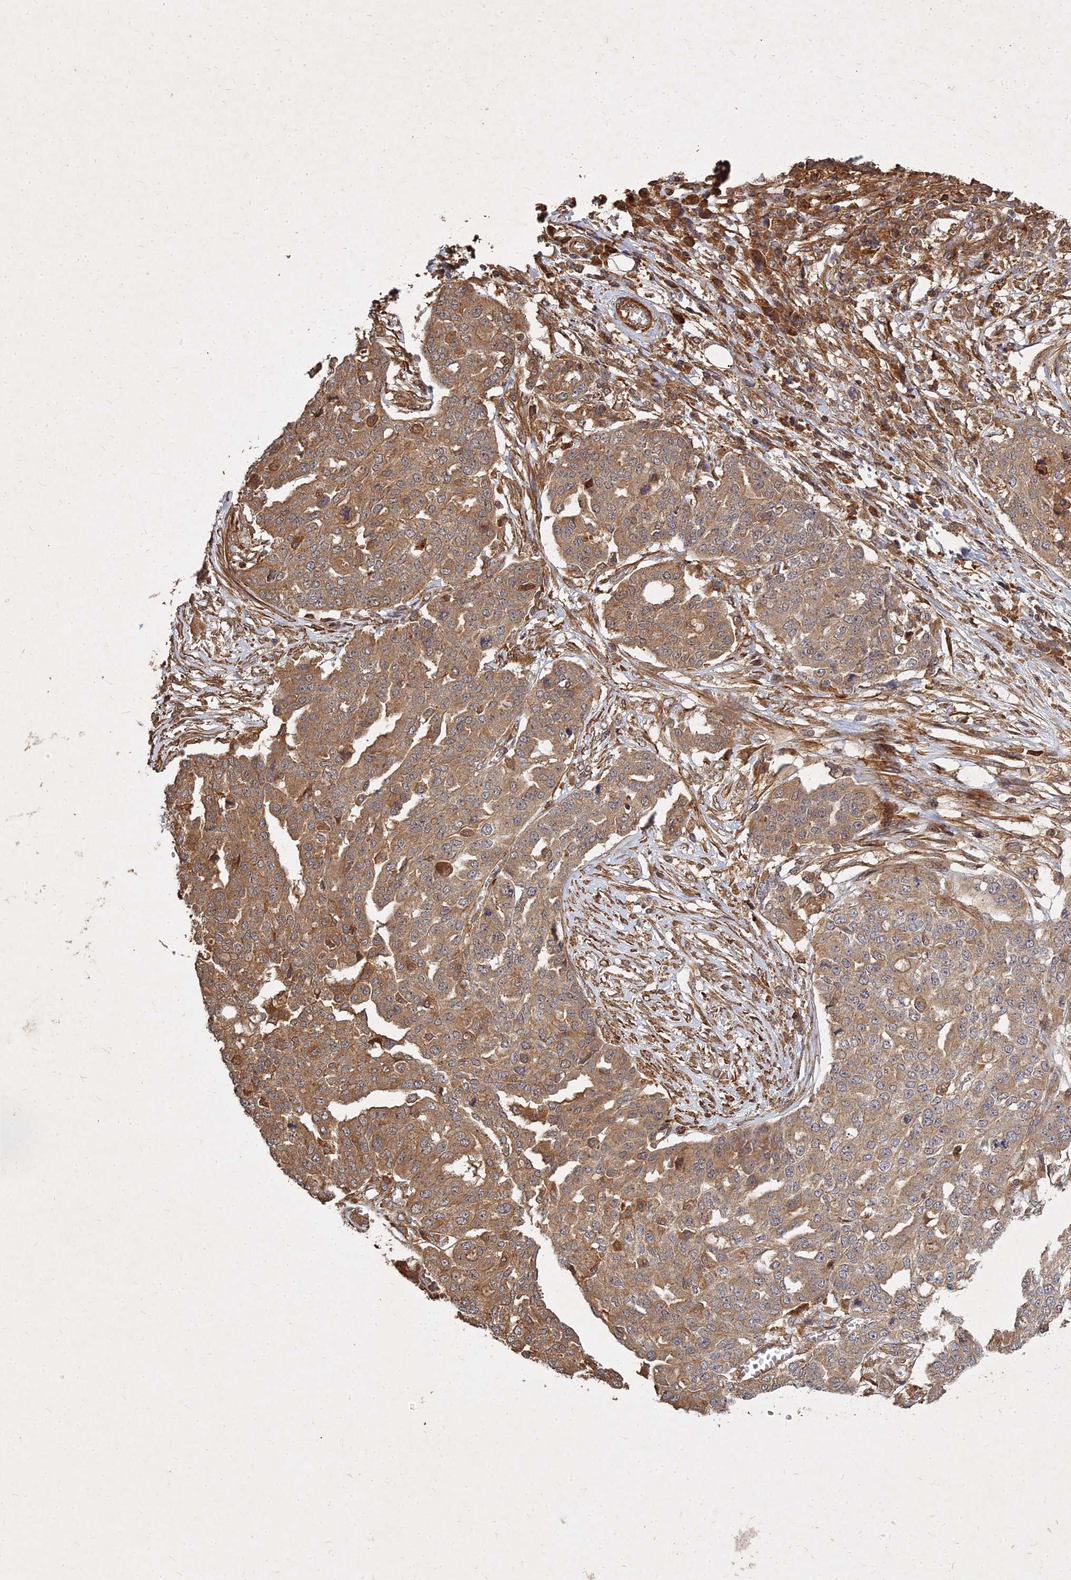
{"staining": {"intensity": "moderate", "quantity": ">75%", "location": "cytoplasmic/membranous"}, "tissue": "ovarian cancer", "cell_type": "Tumor cells", "image_type": "cancer", "snomed": [{"axis": "morphology", "description": "Cystadenocarcinoma, serous, NOS"}, {"axis": "topography", "description": "Soft tissue"}, {"axis": "topography", "description": "Ovary"}], "caption": "Human ovarian cancer (serous cystadenocarcinoma) stained for a protein (brown) exhibits moderate cytoplasmic/membranous positive positivity in approximately >75% of tumor cells.", "gene": "UBE2W", "patient": {"sex": "female", "age": 57}}